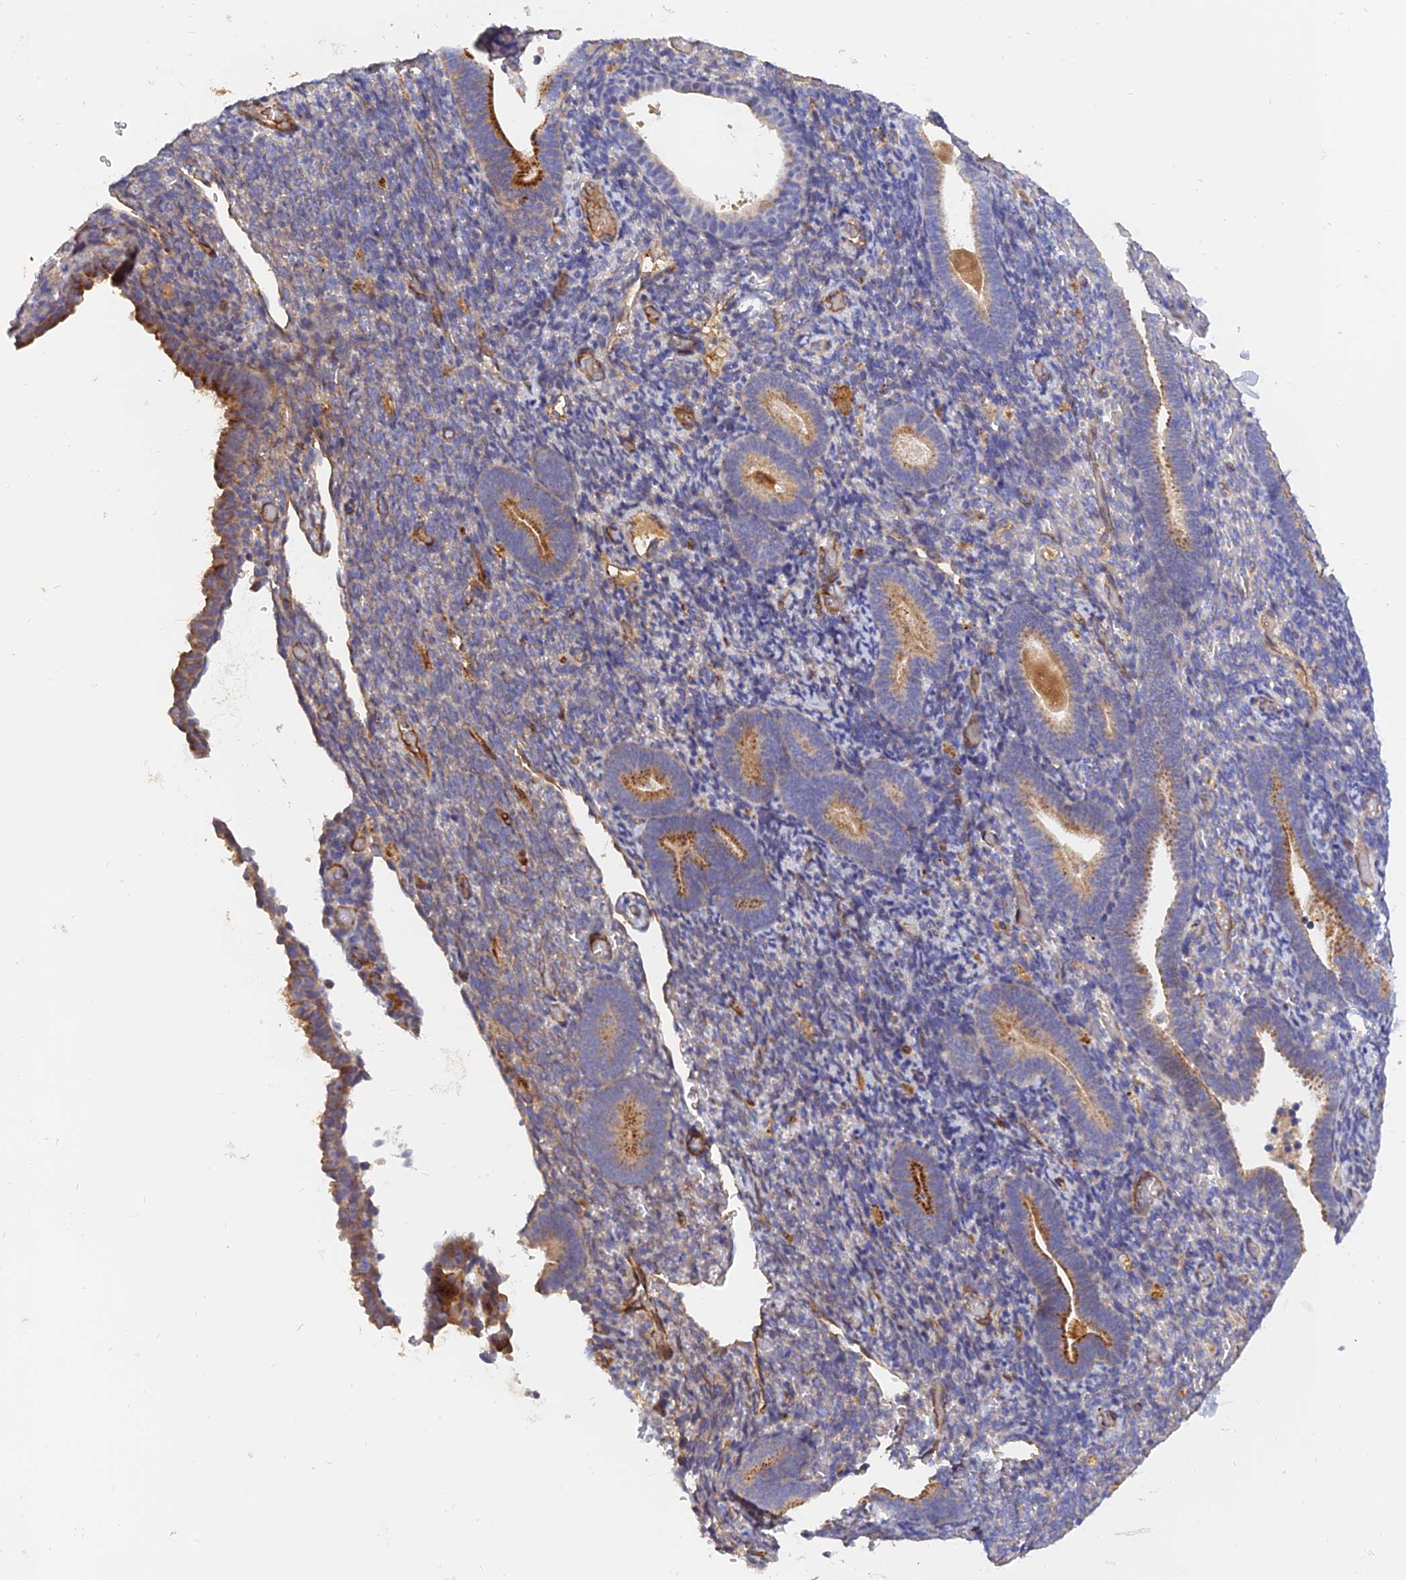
{"staining": {"intensity": "weak", "quantity": "<25%", "location": "cytoplasmic/membranous"}, "tissue": "endometrium", "cell_type": "Cells in endometrial stroma", "image_type": "normal", "snomed": [{"axis": "morphology", "description": "Normal tissue, NOS"}, {"axis": "topography", "description": "Endometrium"}], "caption": "The histopathology image demonstrates no significant expression in cells in endometrial stroma of endometrium.", "gene": "MRPL35", "patient": {"sex": "female", "age": 51}}